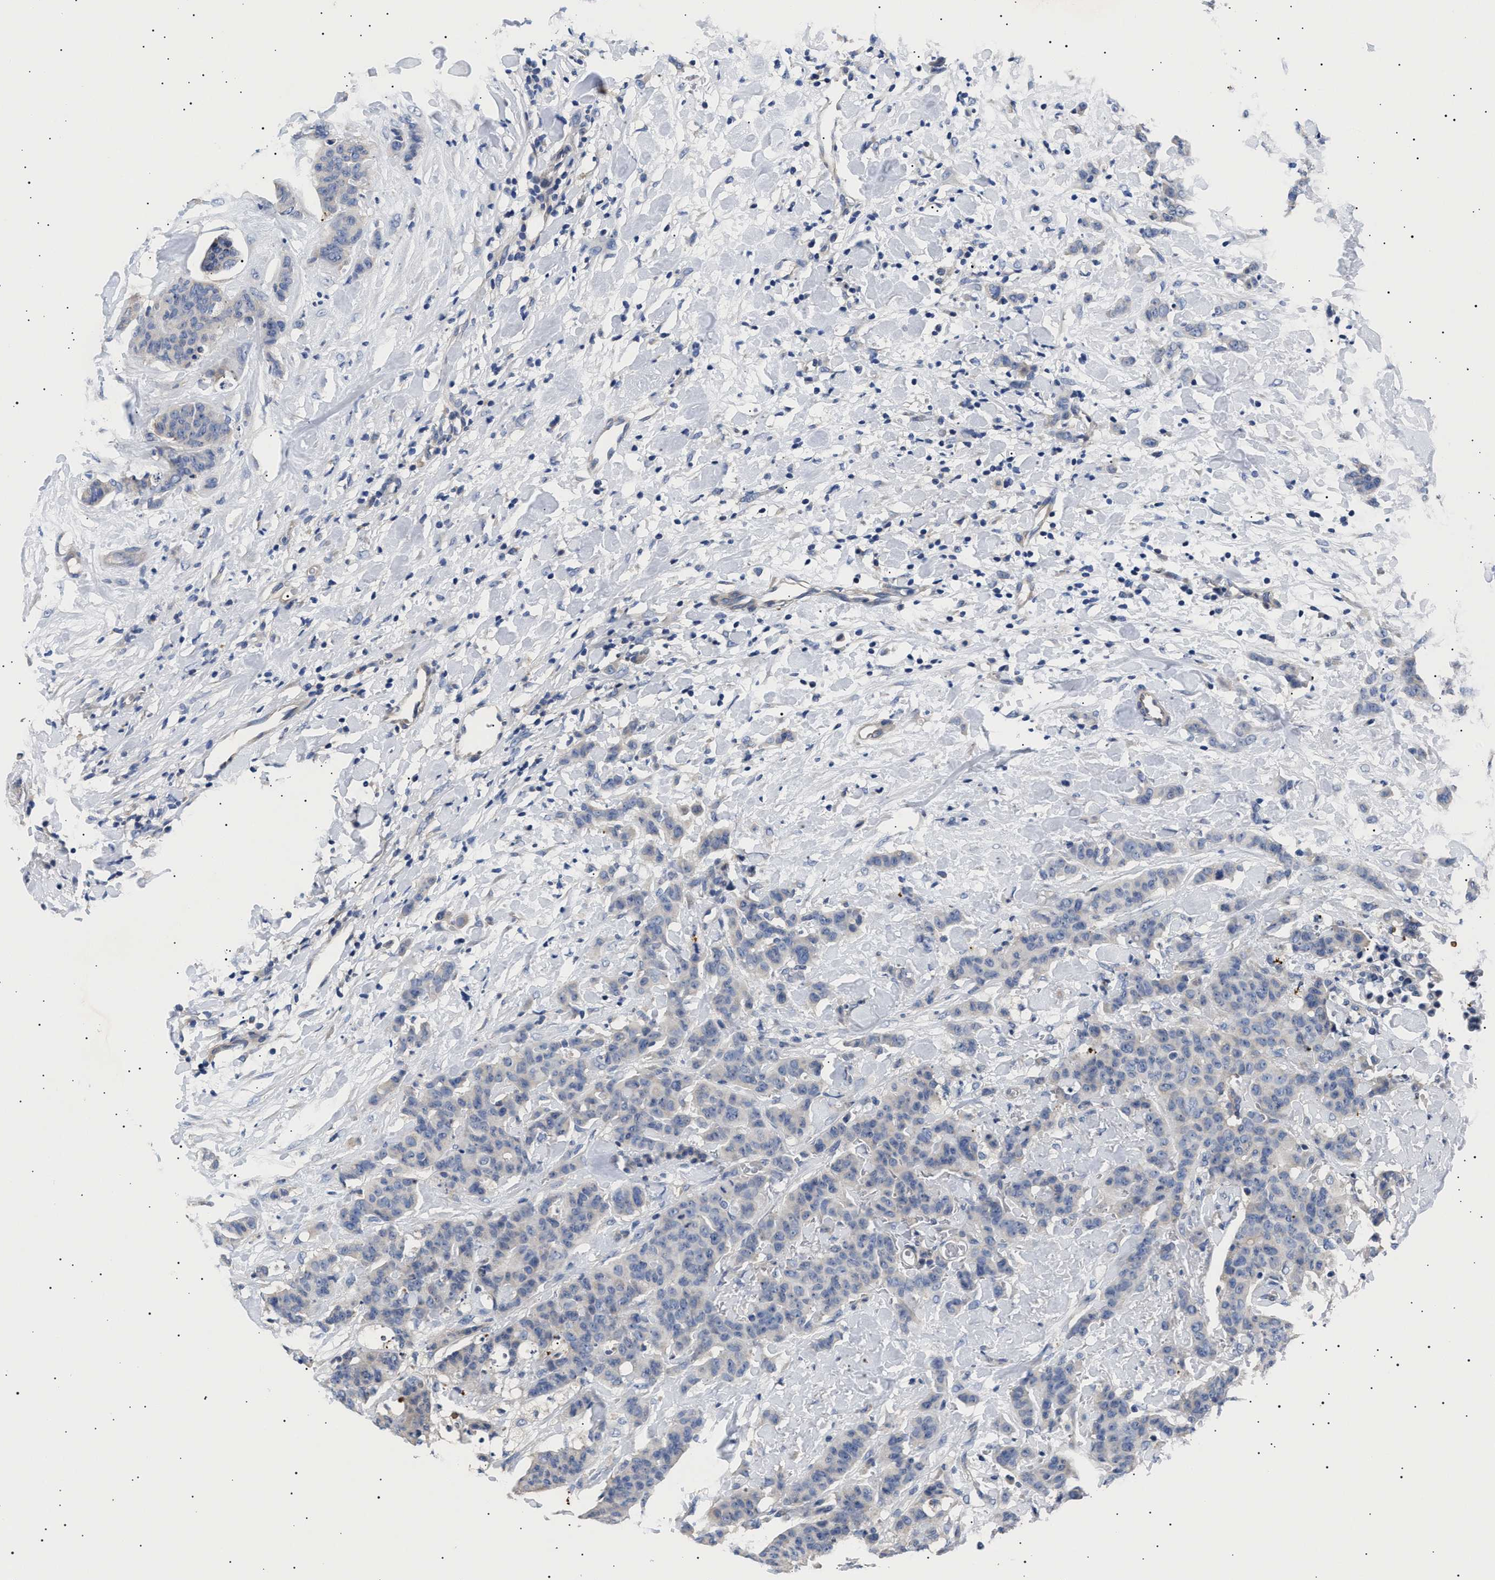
{"staining": {"intensity": "negative", "quantity": "none", "location": "none"}, "tissue": "breast cancer", "cell_type": "Tumor cells", "image_type": "cancer", "snomed": [{"axis": "morphology", "description": "Normal tissue, NOS"}, {"axis": "morphology", "description": "Duct carcinoma"}, {"axis": "topography", "description": "Breast"}], "caption": "High magnification brightfield microscopy of breast cancer (invasive ductal carcinoma) stained with DAB (3,3'-diaminobenzidine) (brown) and counterstained with hematoxylin (blue): tumor cells show no significant positivity.", "gene": "HEMGN", "patient": {"sex": "female", "age": 40}}